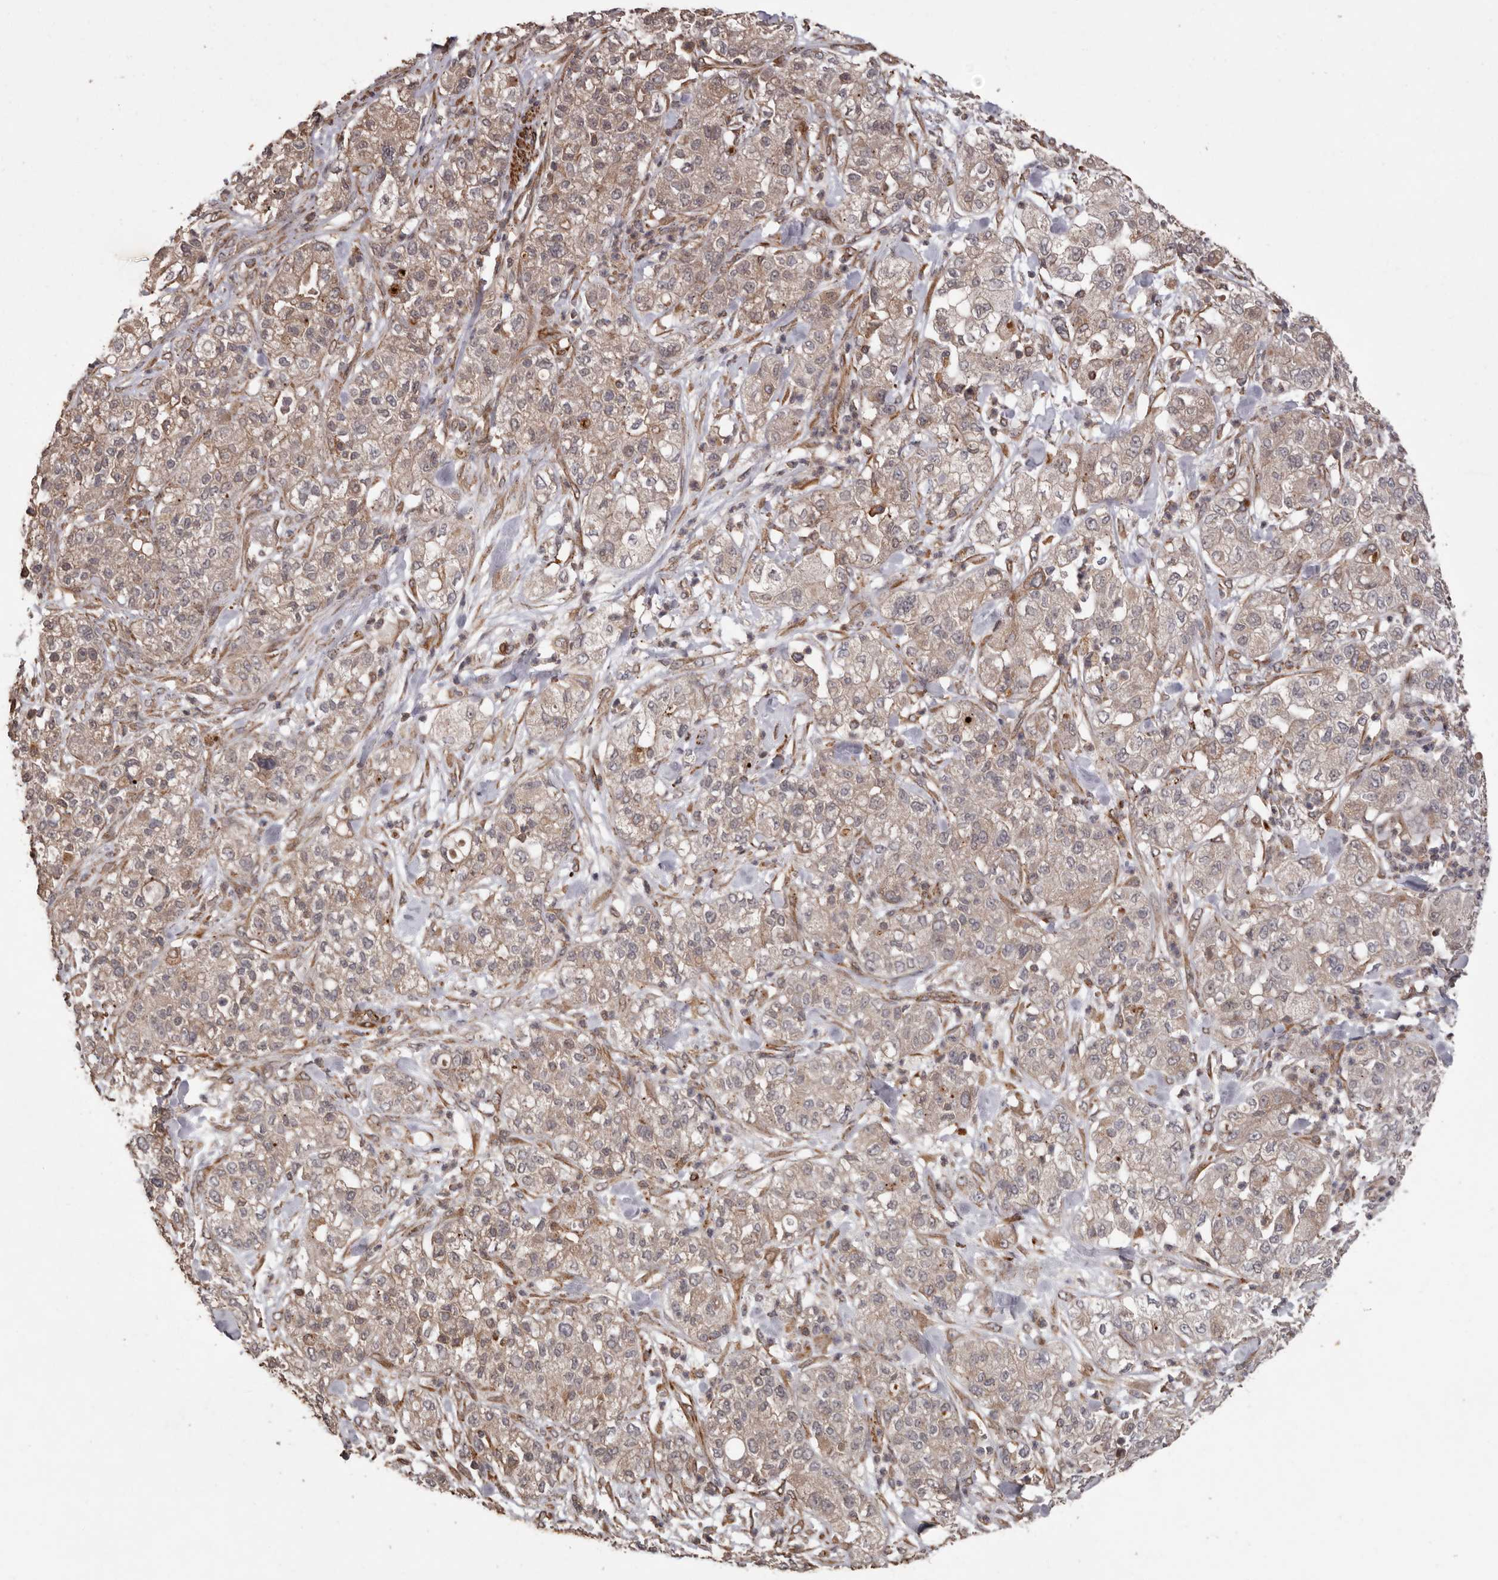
{"staining": {"intensity": "weak", "quantity": ">75%", "location": "cytoplasmic/membranous"}, "tissue": "pancreatic cancer", "cell_type": "Tumor cells", "image_type": "cancer", "snomed": [{"axis": "morphology", "description": "Adenocarcinoma, NOS"}, {"axis": "topography", "description": "Pancreas"}], "caption": "Immunohistochemical staining of human pancreatic cancer shows low levels of weak cytoplasmic/membranous protein expression in approximately >75% of tumor cells. (Stains: DAB in brown, nuclei in blue, Microscopy: brightfield microscopy at high magnification).", "gene": "BRAT1", "patient": {"sex": "female", "age": 78}}